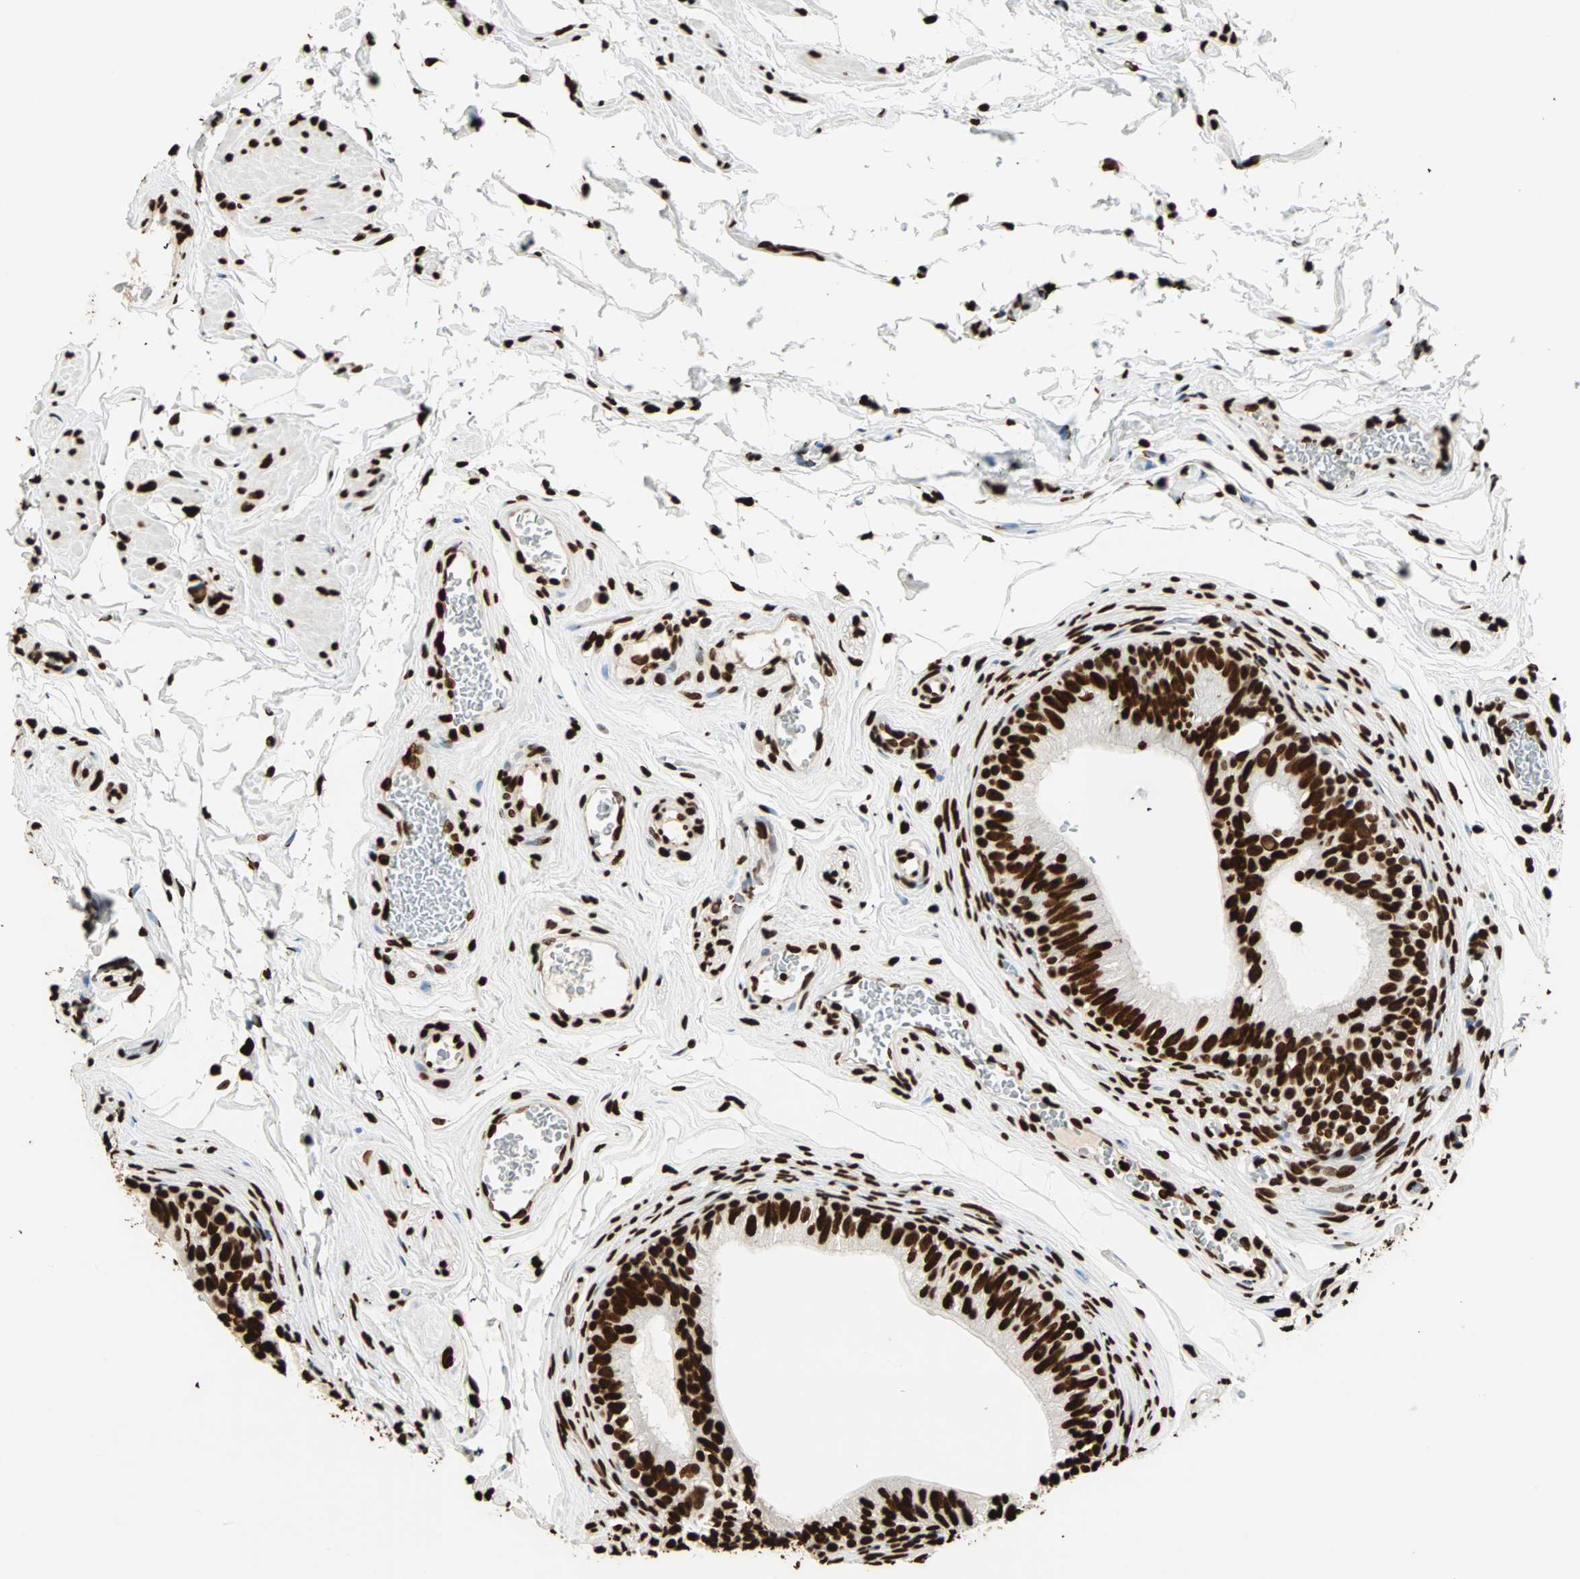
{"staining": {"intensity": "strong", "quantity": ">75%", "location": "nuclear"}, "tissue": "epididymis", "cell_type": "Glandular cells", "image_type": "normal", "snomed": [{"axis": "morphology", "description": "Normal tissue, NOS"}, {"axis": "topography", "description": "Testis"}, {"axis": "topography", "description": "Epididymis"}], "caption": "Brown immunohistochemical staining in benign epididymis displays strong nuclear staining in approximately >75% of glandular cells. The staining was performed using DAB to visualize the protein expression in brown, while the nuclei were stained in blue with hematoxylin (Magnification: 20x).", "gene": "GLI2", "patient": {"sex": "male", "age": 36}}